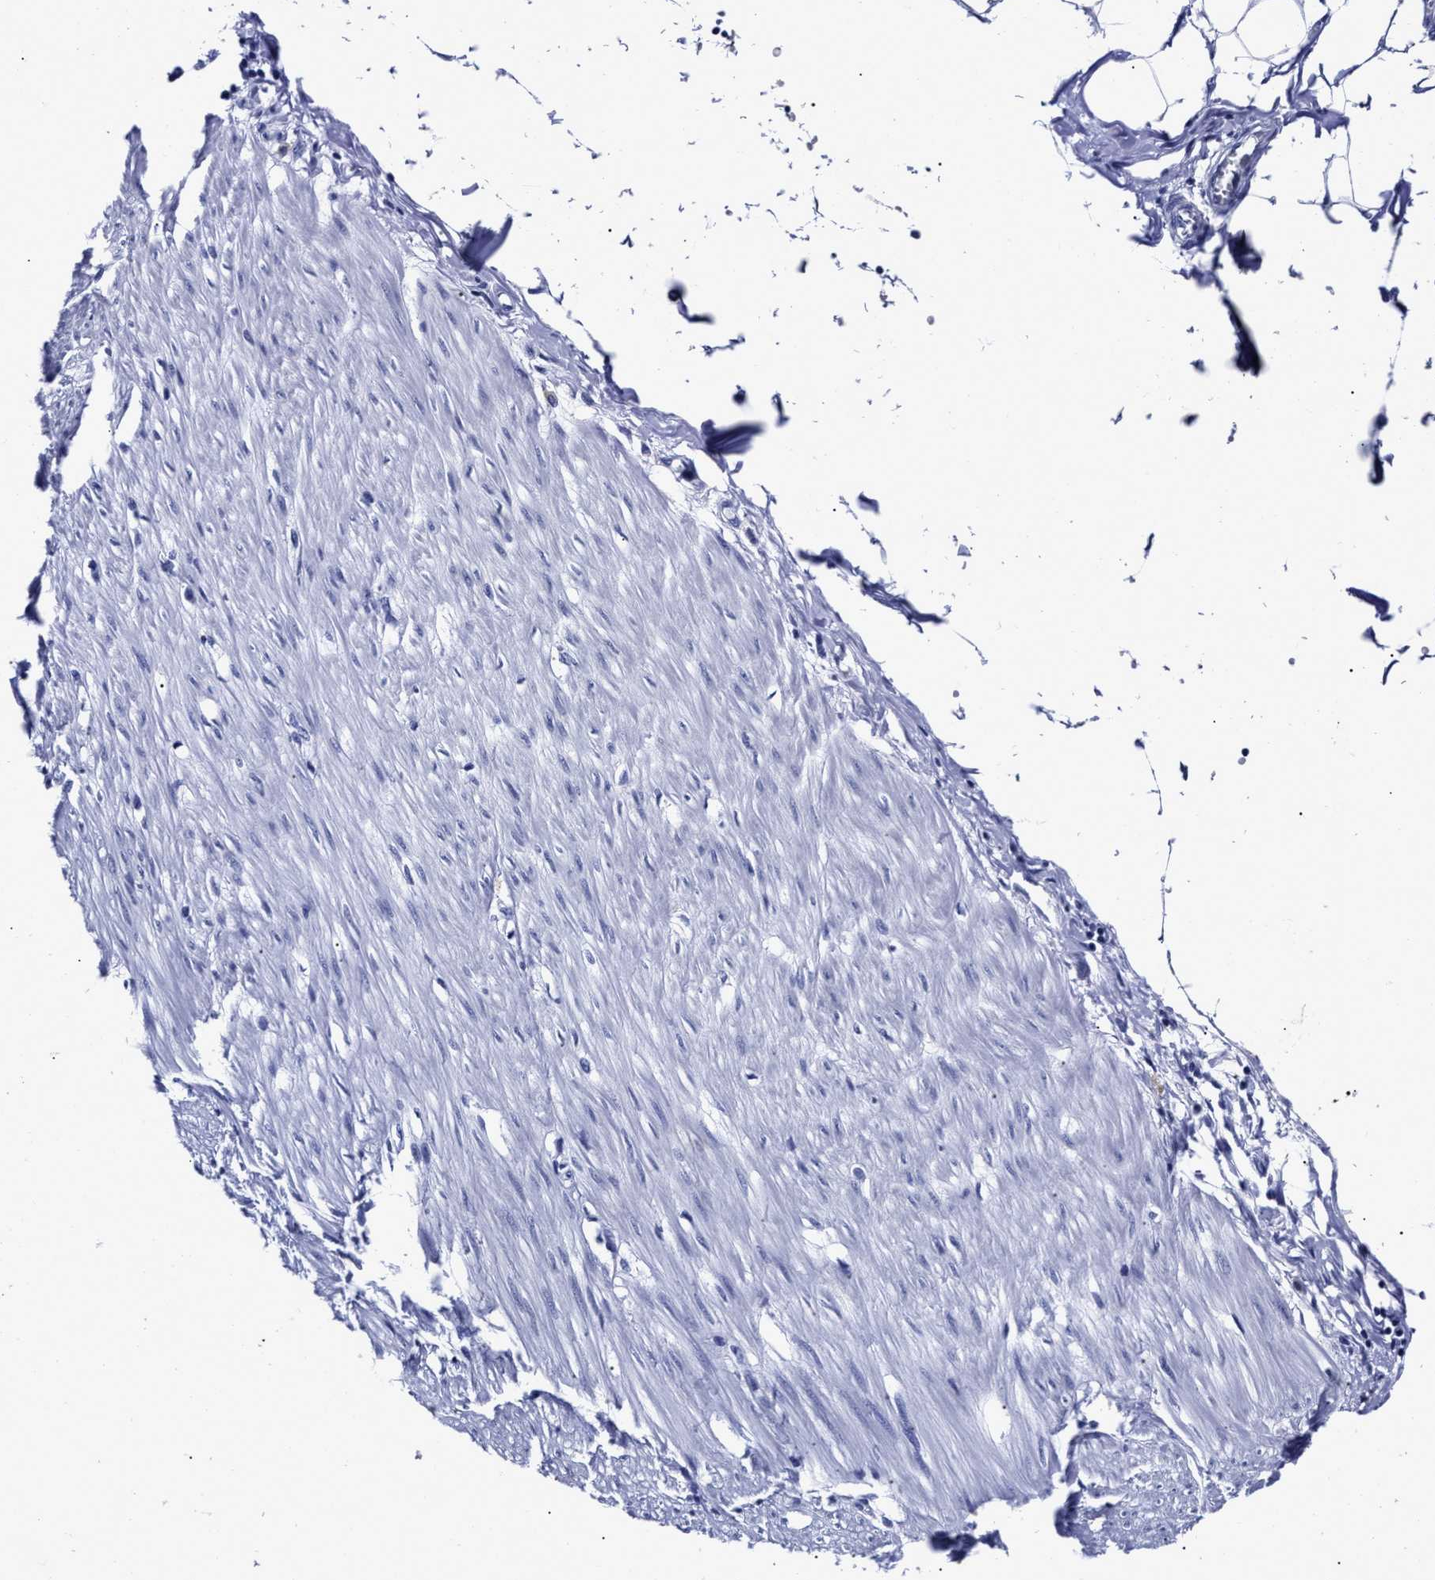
{"staining": {"intensity": "negative", "quantity": "none", "location": "none"}, "tissue": "adipose tissue", "cell_type": "Adipocytes", "image_type": "normal", "snomed": [{"axis": "morphology", "description": "Normal tissue, NOS"}, {"axis": "morphology", "description": "Adenocarcinoma, NOS"}, {"axis": "topography", "description": "Colon"}, {"axis": "topography", "description": "Peripheral nerve tissue"}], "caption": "High power microscopy histopathology image of an IHC image of normal adipose tissue, revealing no significant staining in adipocytes. (Immunohistochemistry (ihc), brightfield microscopy, high magnification).", "gene": "LRRC8E", "patient": {"sex": "male", "age": 14}}